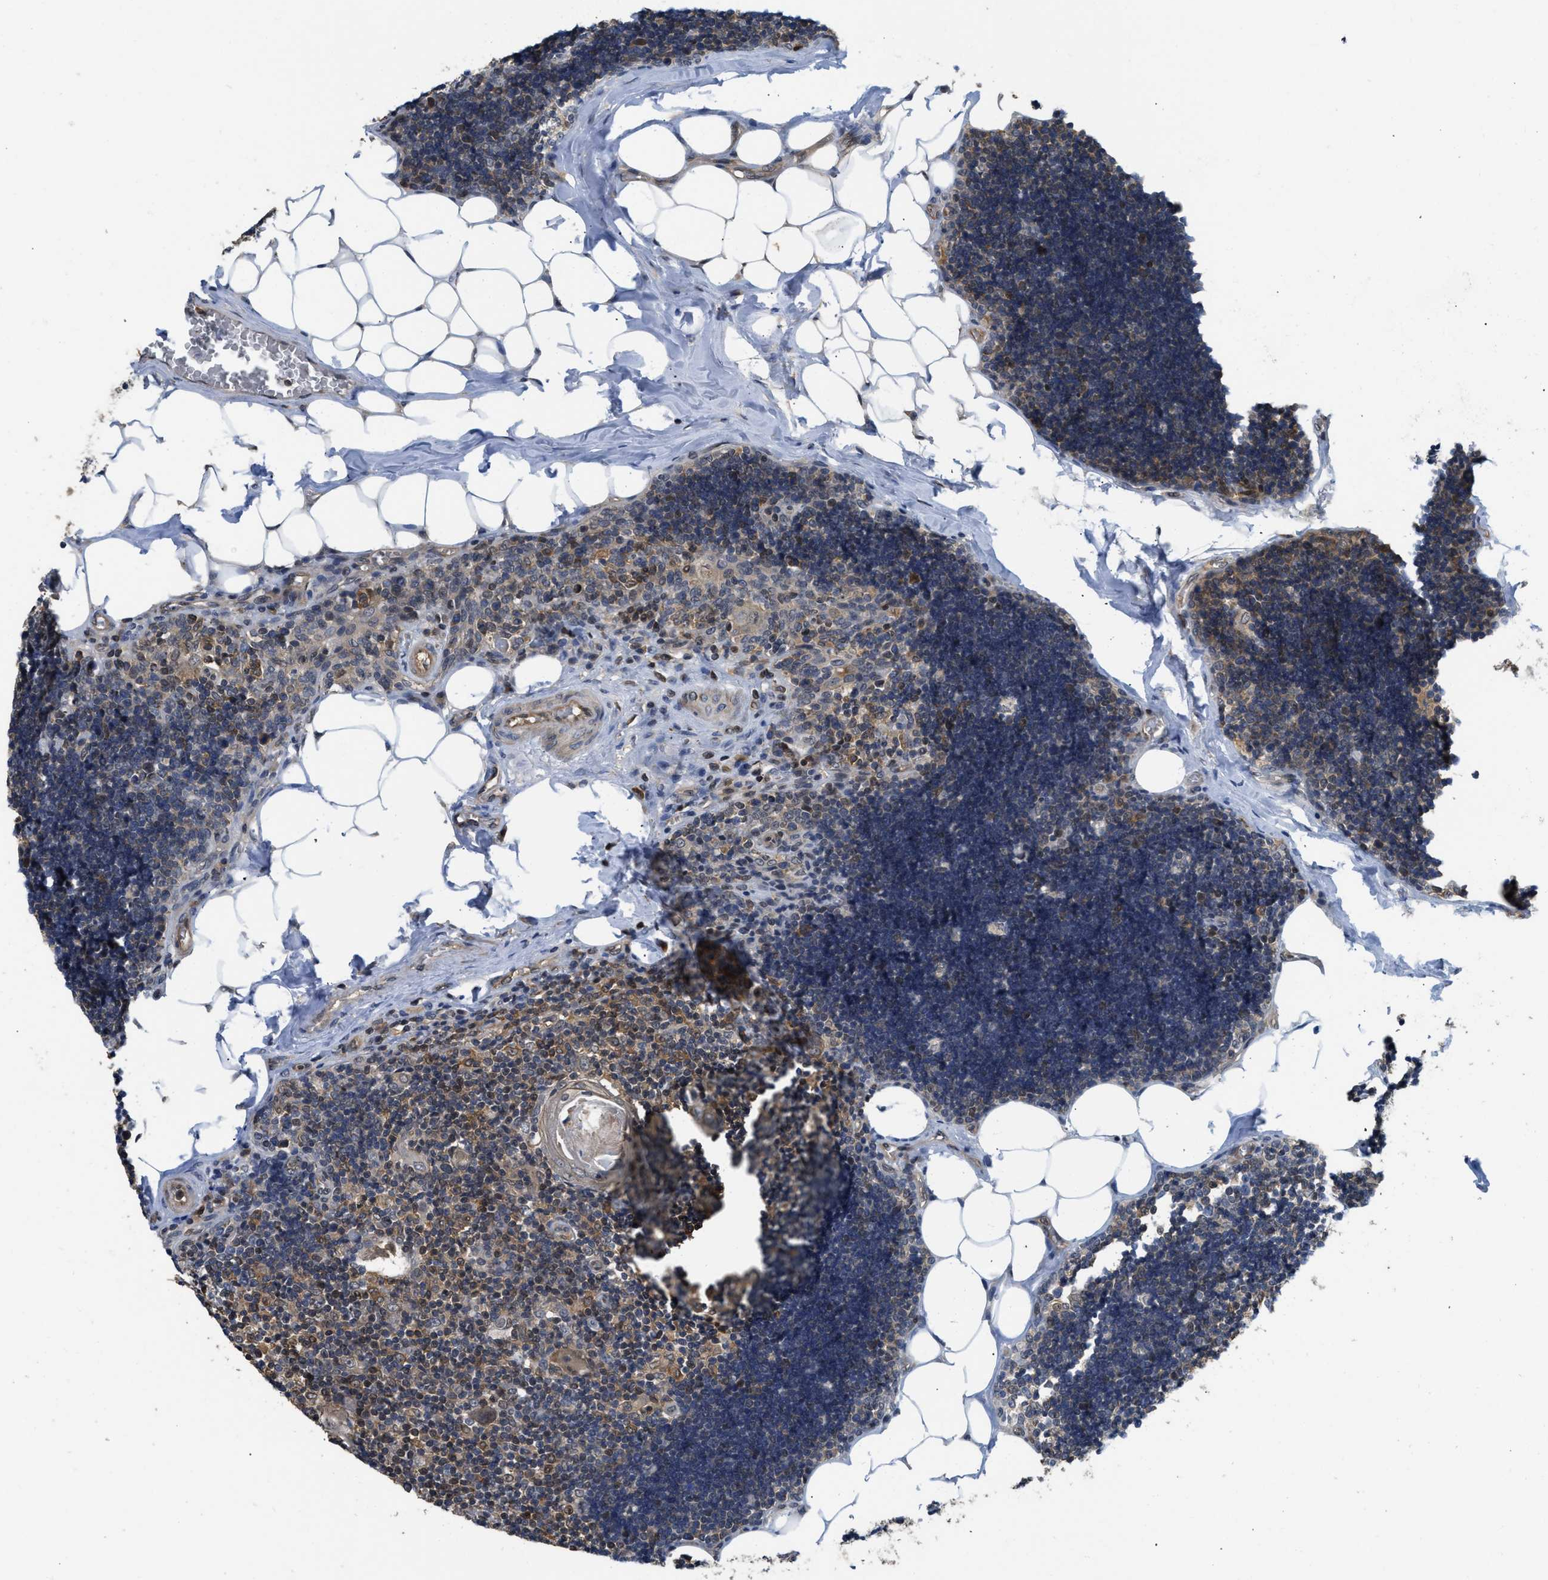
{"staining": {"intensity": "moderate", "quantity": "25%-75%", "location": "cytoplasmic/membranous"}, "tissue": "lymph node", "cell_type": "Germinal center cells", "image_type": "normal", "snomed": [{"axis": "morphology", "description": "Normal tissue, NOS"}, {"axis": "topography", "description": "Lymph node"}], "caption": "Immunohistochemistry photomicrograph of benign lymph node: lymph node stained using IHC shows medium levels of moderate protein expression localized specifically in the cytoplasmic/membranous of germinal center cells, appearing as a cytoplasmic/membranous brown color.", "gene": "TES", "patient": {"sex": "male", "age": 33}}